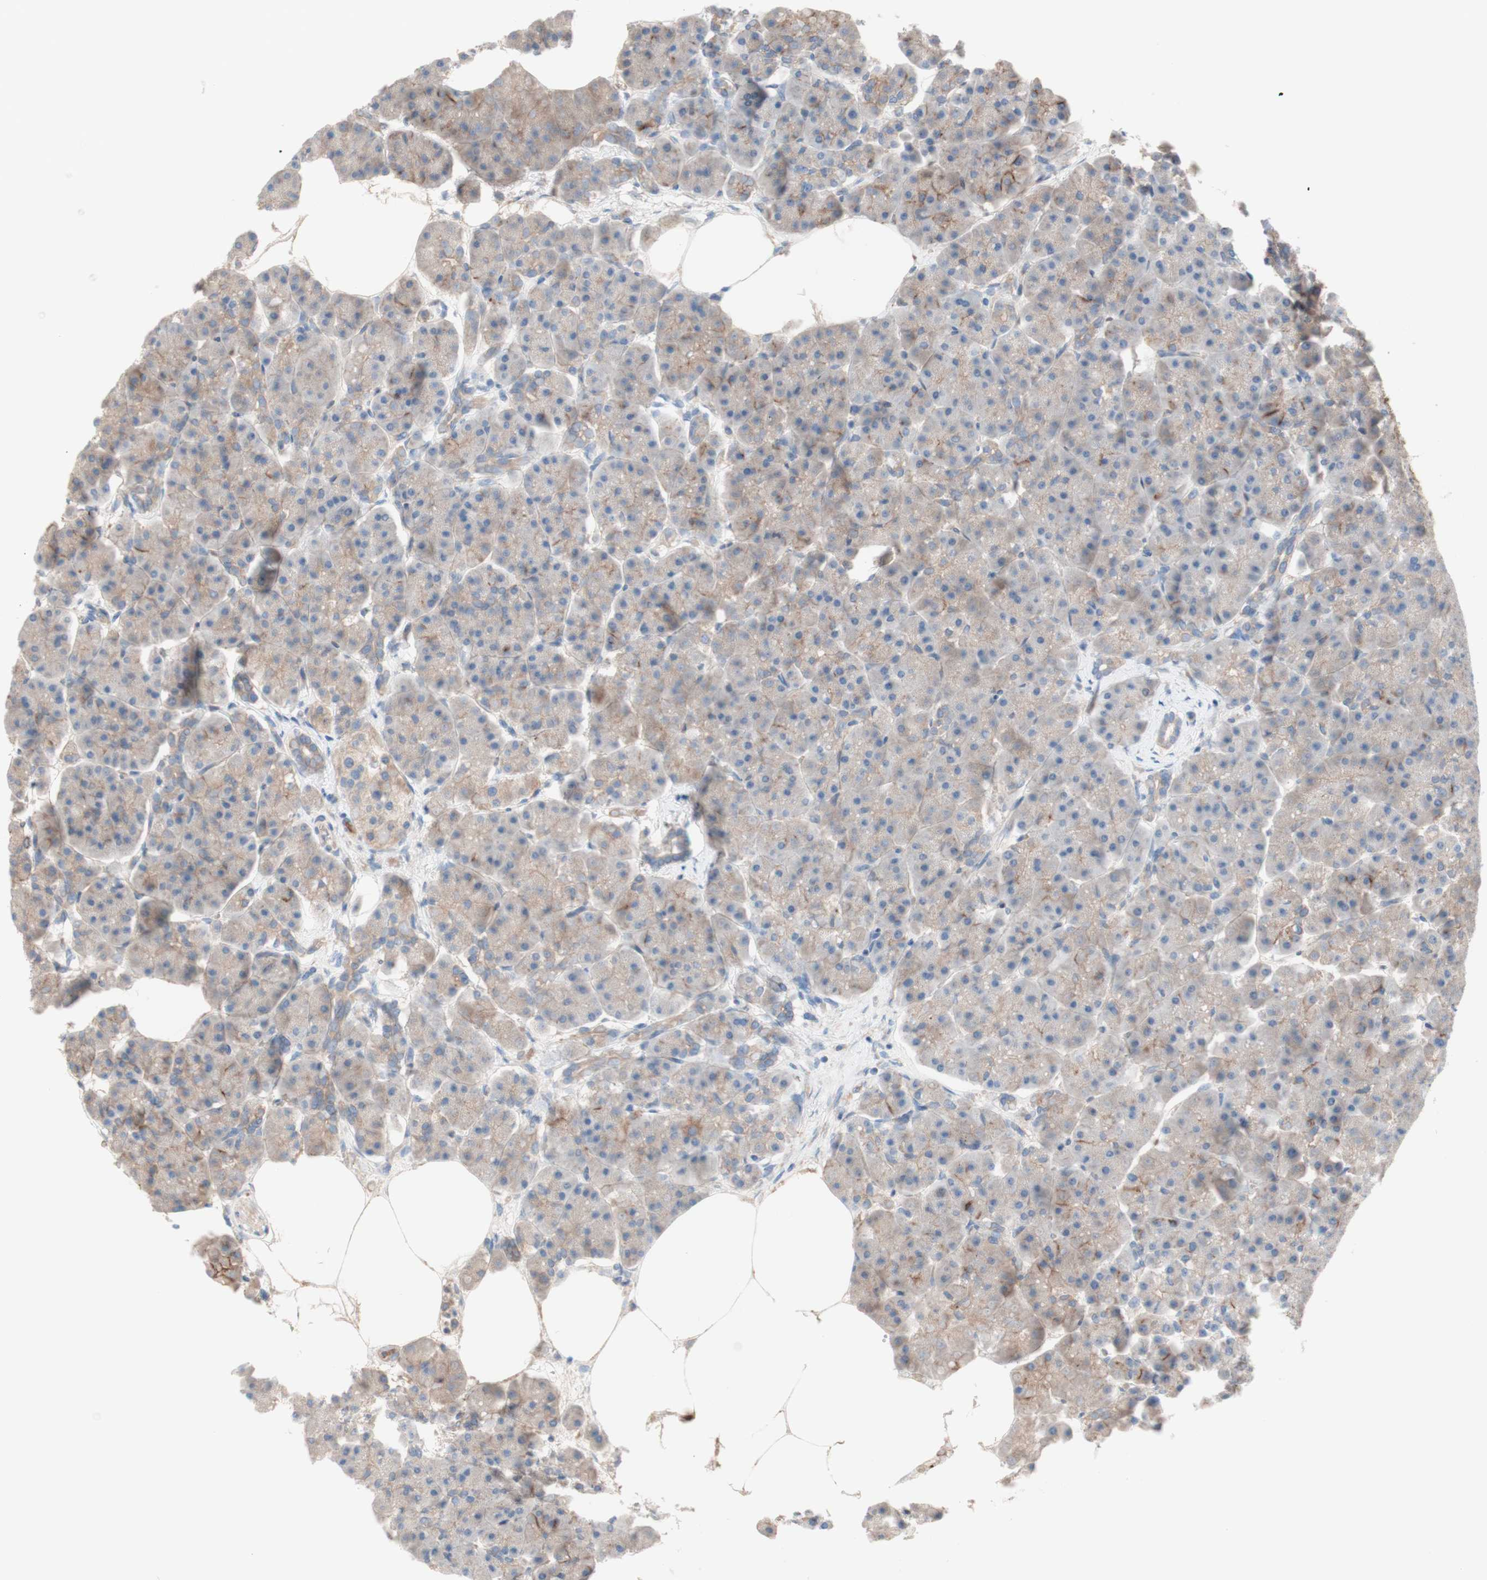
{"staining": {"intensity": "weak", "quantity": ">75%", "location": "cytoplasmic/membranous"}, "tissue": "pancreas", "cell_type": "Exocrine glandular cells", "image_type": "normal", "snomed": [{"axis": "morphology", "description": "Normal tissue, NOS"}, {"axis": "topography", "description": "Pancreas"}], "caption": "Exocrine glandular cells exhibit weak cytoplasmic/membranous positivity in approximately >75% of cells in unremarkable pancreas. Nuclei are stained in blue.", "gene": "CD46", "patient": {"sex": "female", "age": 70}}